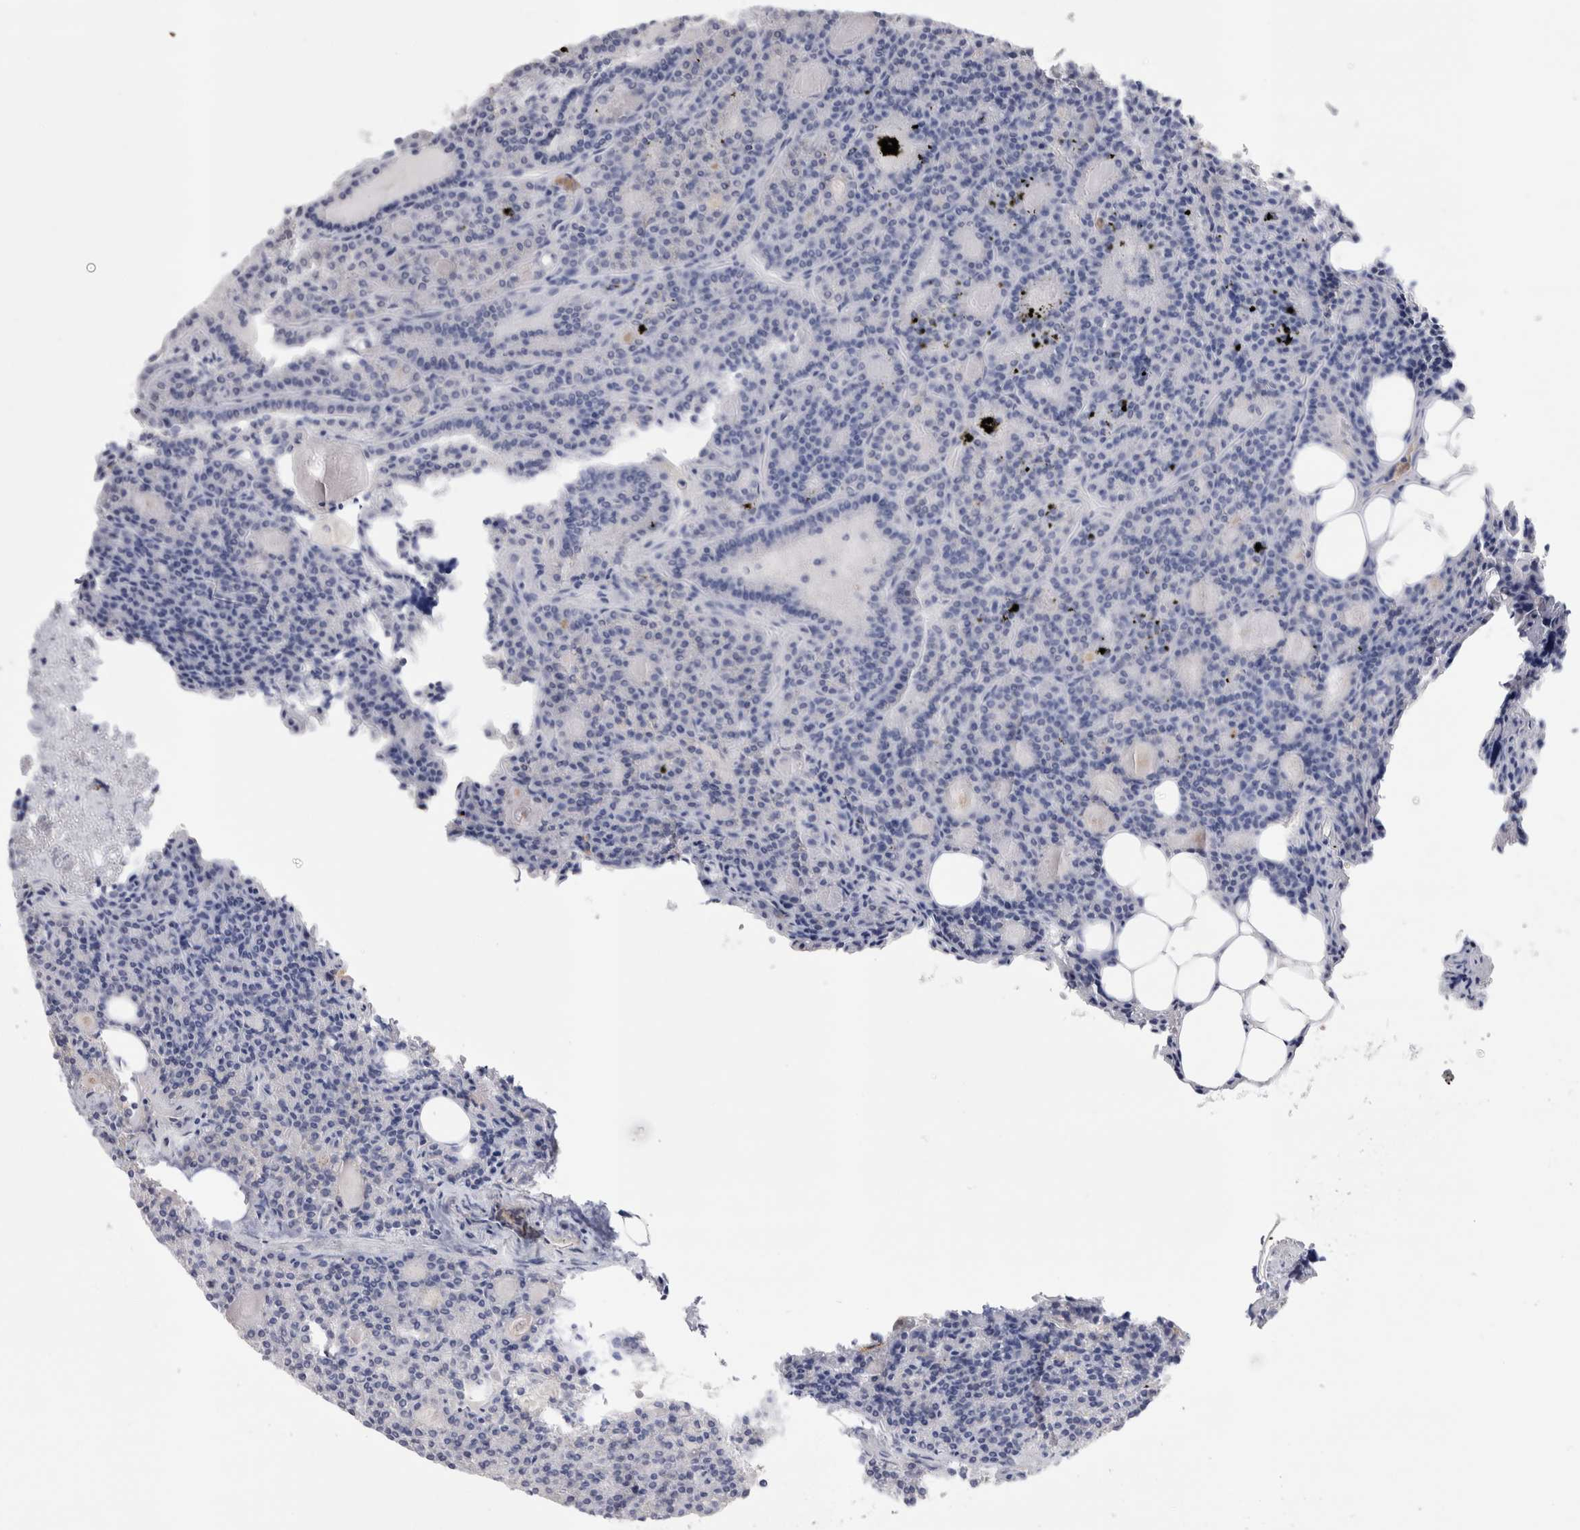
{"staining": {"intensity": "negative", "quantity": "none", "location": "none"}, "tissue": "parathyroid gland", "cell_type": "Glandular cells", "image_type": "normal", "snomed": [{"axis": "morphology", "description": "Normal tissue, NOS"}, {"axis": "morphology", "description": "Adenoma, NOS"}, {"axis": "topography", "description": "Parathyroid gland"}], "caption": "Immunohistochemistry histopathology image of normal parathyroid gland: human parathyroid gland stained with DAB demonstrates no significant protein expression in glandular cells. The staining is performed using DAB (3,3'-diaminobenzidine) brown chromogen with nuclei counter-stained in using hematoxylin.", "gene": "SLC10A5", "patient": {"sex": "female", "age": 57}}